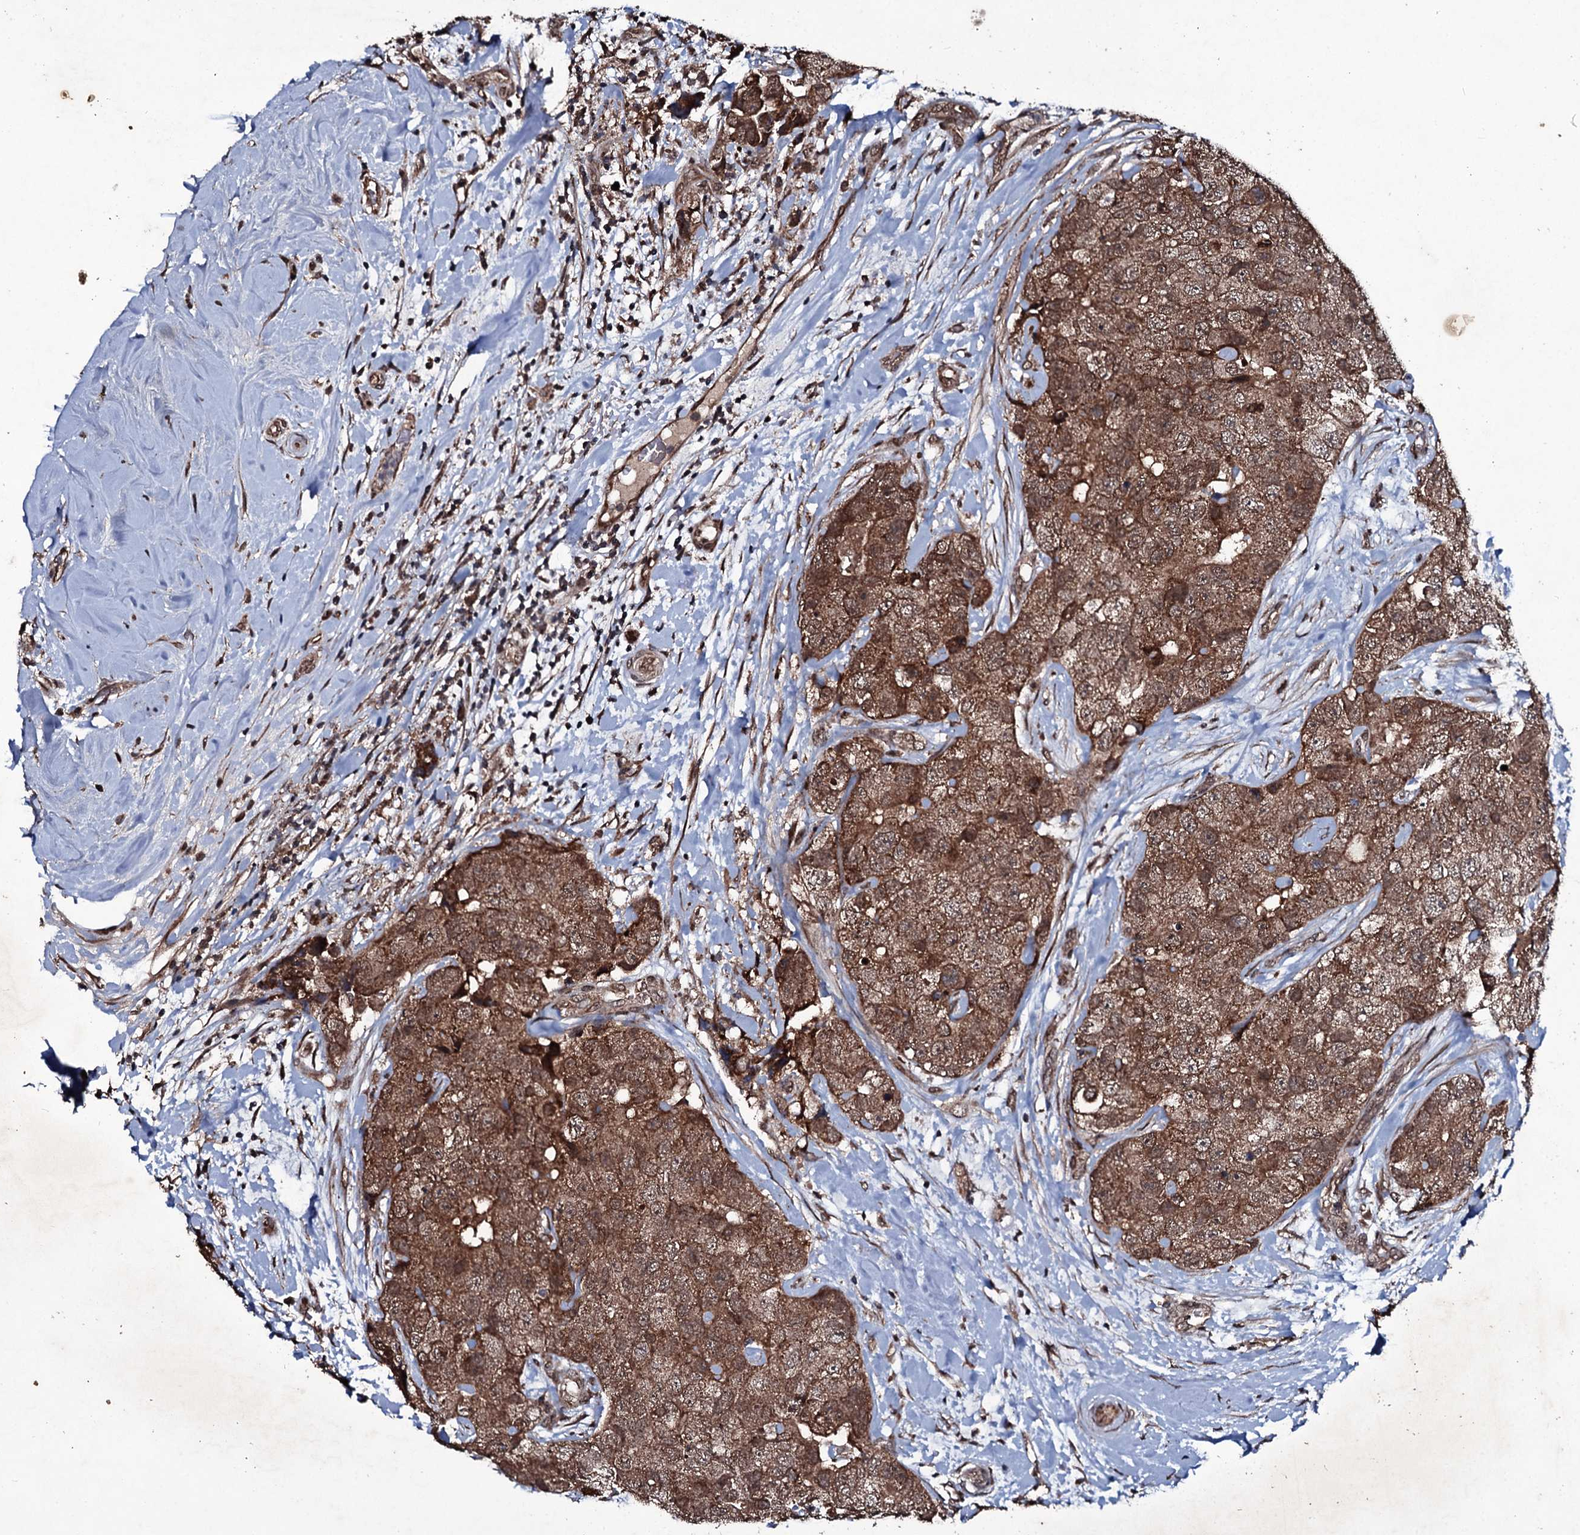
{"staining": {"intensity": "moderate", "quantity": ">75%", "location": "cytoplasmic/membranous"}, "tissue": "breast cancer", "cell_type": "Tumor cells", "image_type": "cancer", "snomed": [{"axis": "morphology", "description": "Duct carcinoma"}, {"axis": "topography", "description": "Breast"}], "caption": "About >75% of tumor cells in breast intraductal carcinoma display moderate cytoplasmic/membranous protein expression as visualized by brown immunohistochemical staining.", "gene": "MRPS31", "patient": {"sex": "female", "age": 62}}